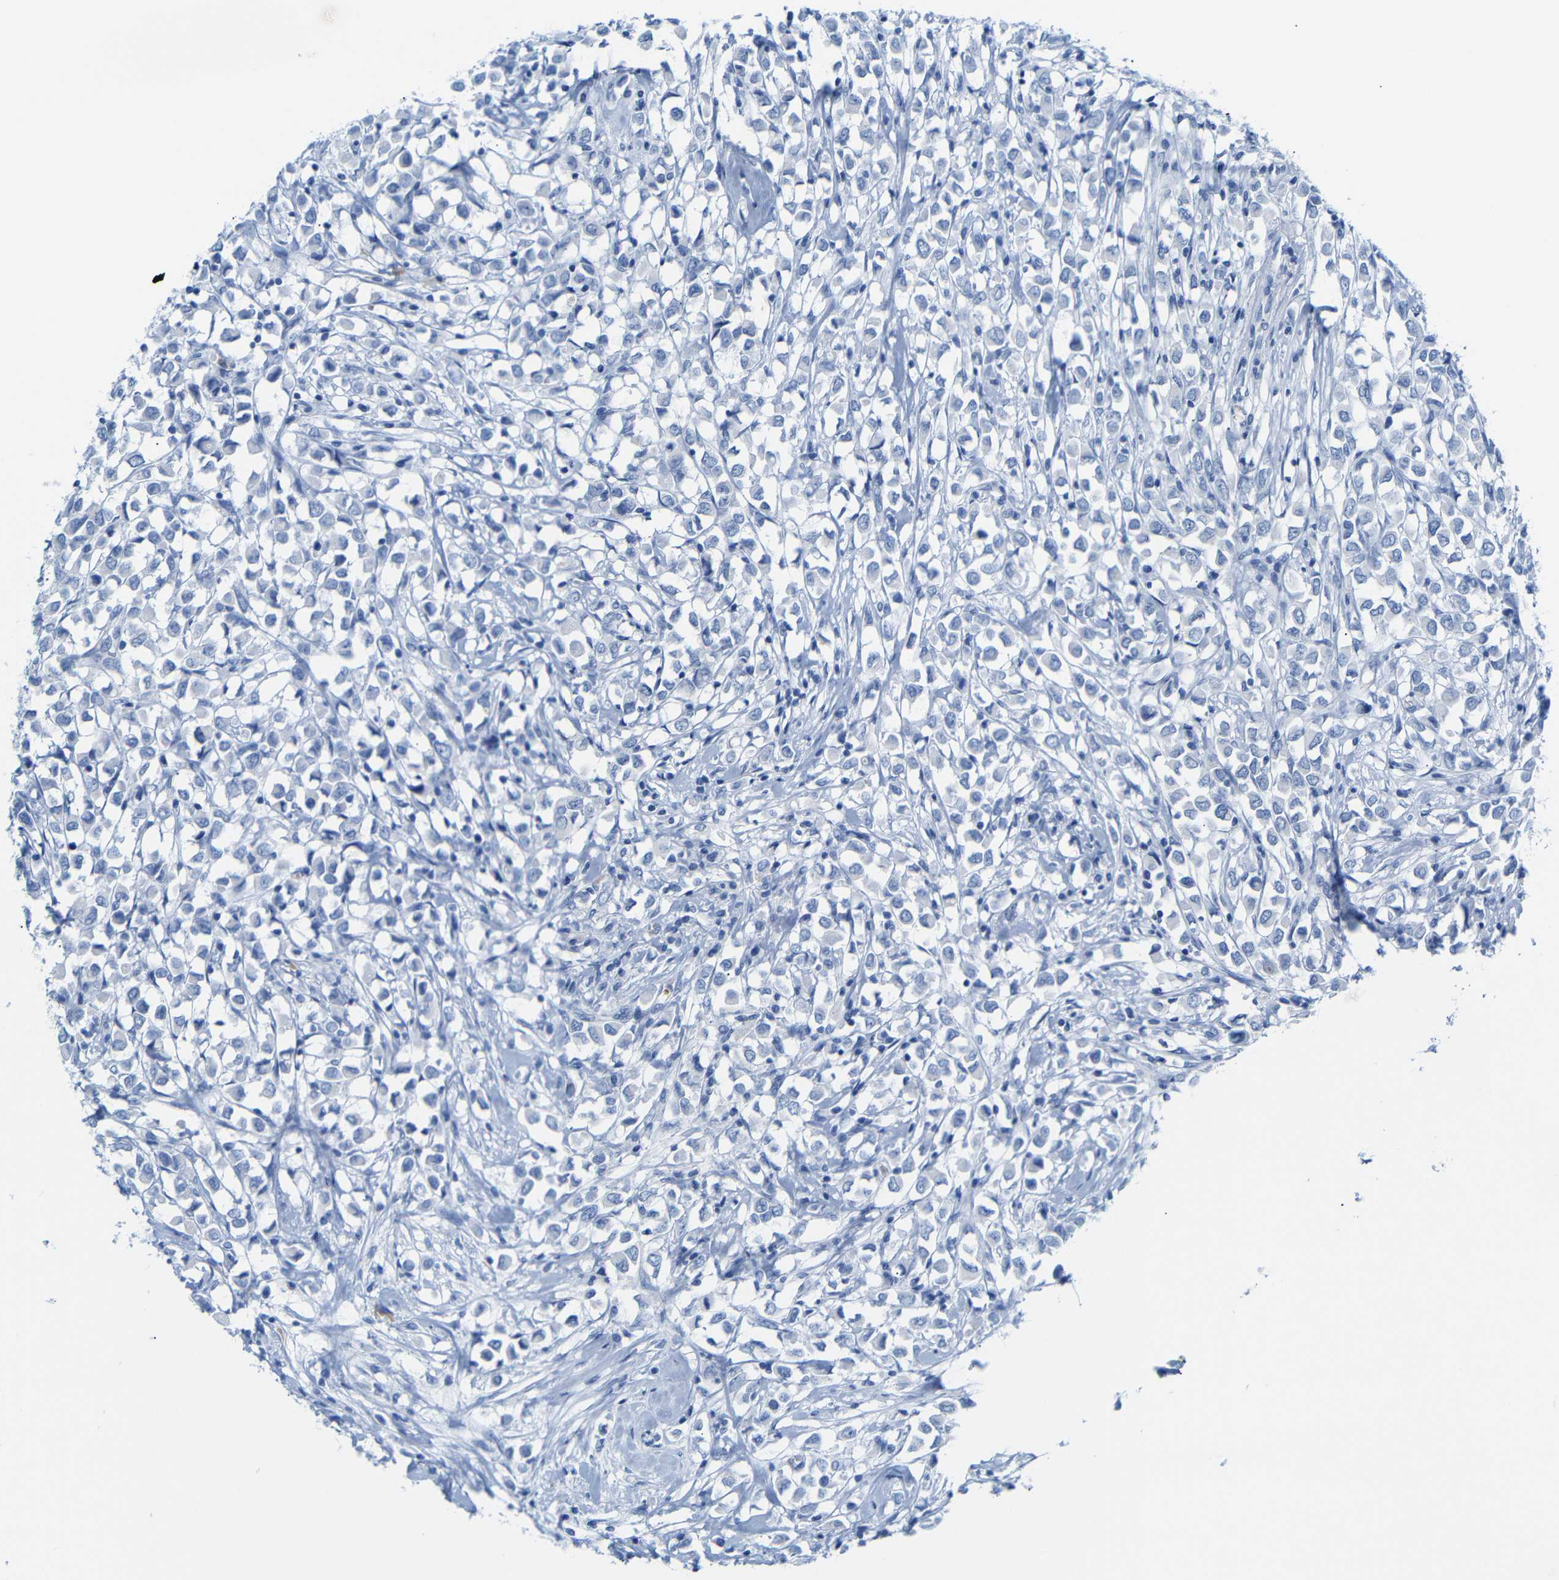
{"staining": {"intensity": "negative", "quantity": "none", "location": "none"}, "tissue": "breast cancer", "cell_type": "Tumor cells", "image_type": "cancer", "snomed": [{"axis": "morphology", "description": "Duct carcinoma"}, {"axis": "topography", "description": "Breast"}], "caption": "The micrograph reveals no significant staining in tumor cells of breast cancer (invasive ductal carcinoma).", "gene": "ERVMER34-1", "patient": {"sex": "female", "age": 61}}